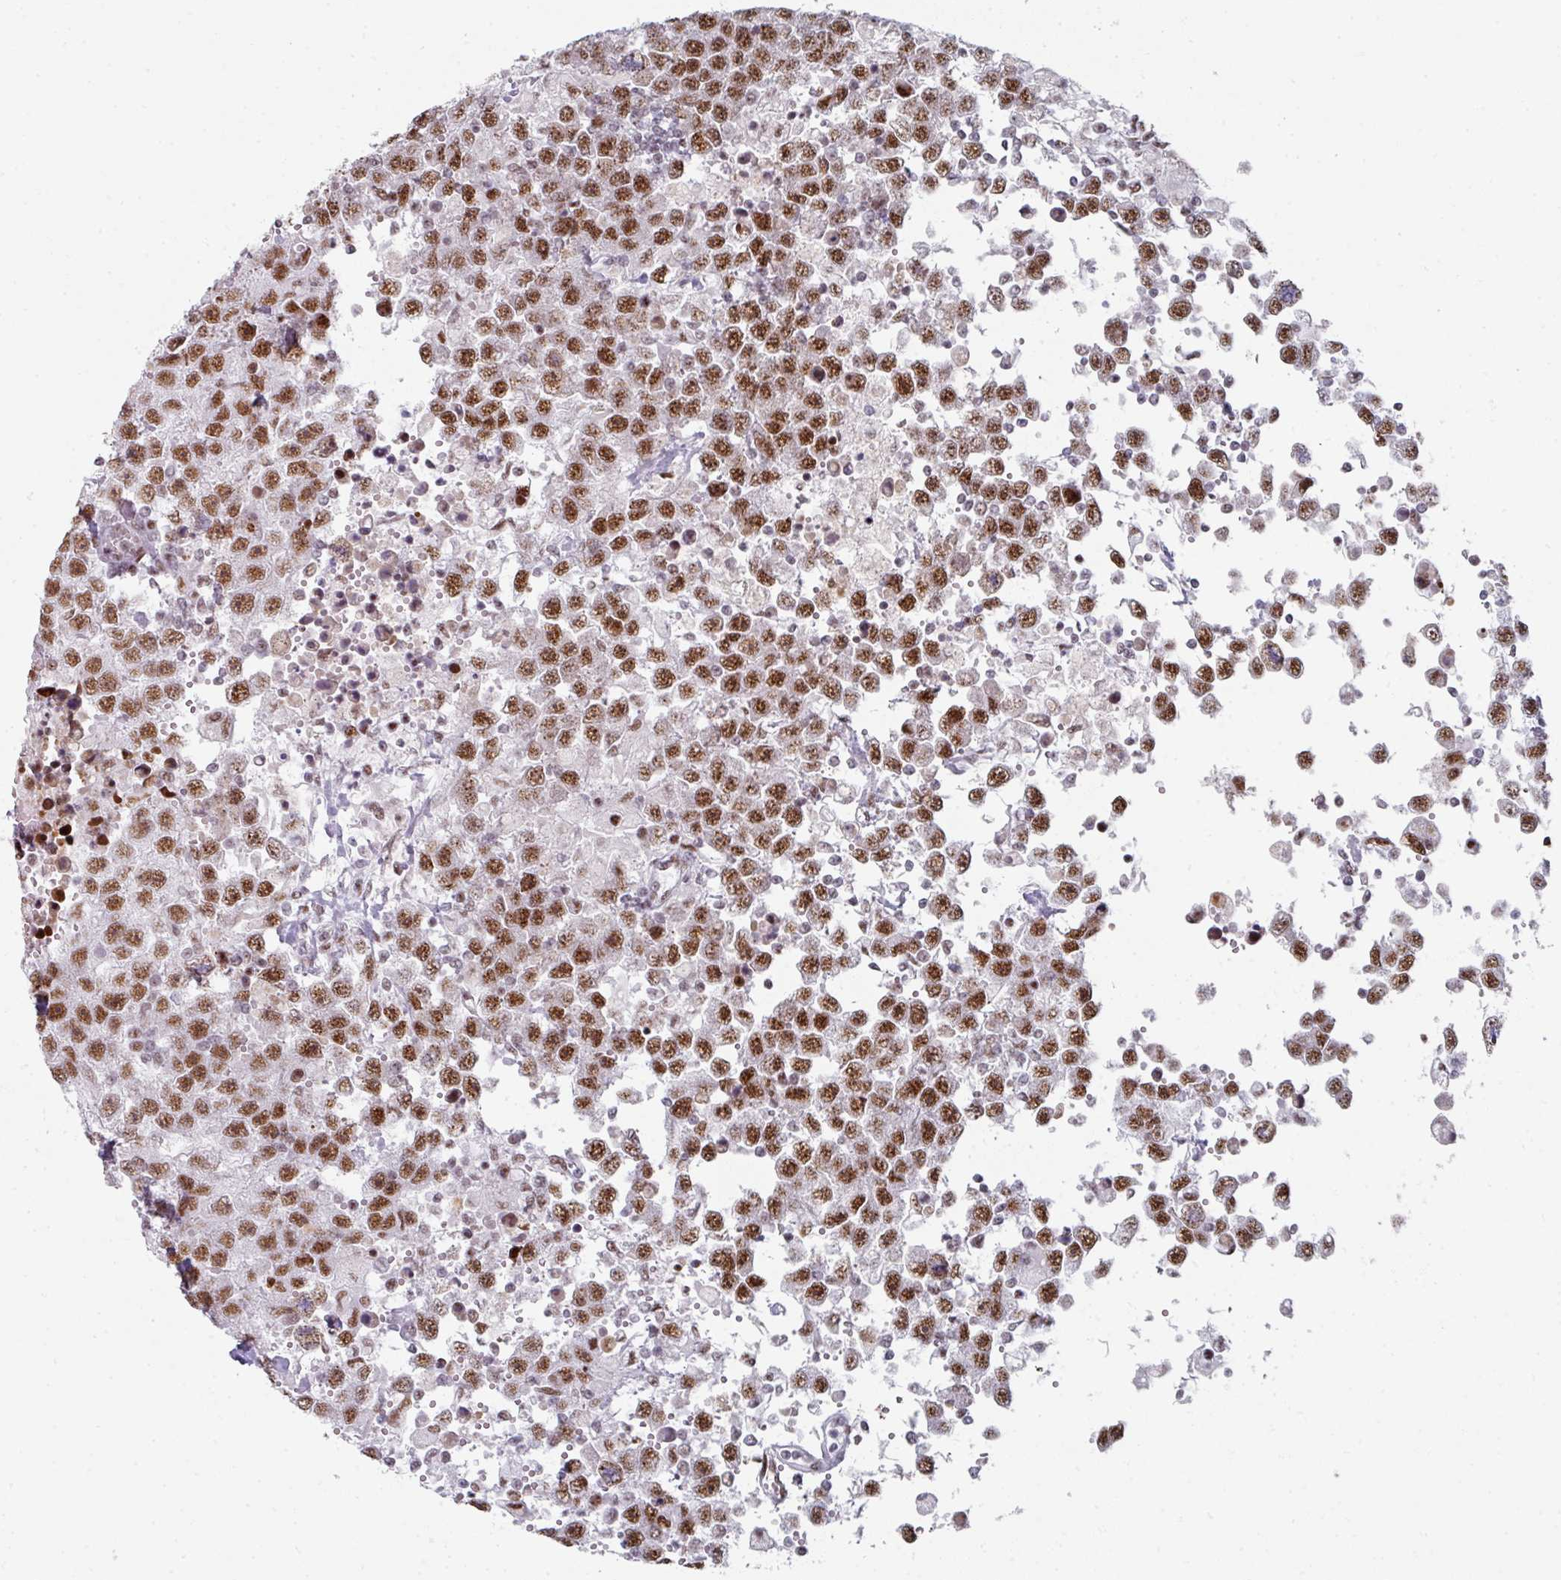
{"staining": {"intensity": "strong", "quantity": ">75%", "location": "nuclear"}, "tissue": "testis cancer", "cell_type": "Tumor cells", "image_type": "cancer", "snomed": [{"axis": "morphology", "description": "Carcinoma, Embryonal, NOS"}, {"axis": "topography", "description": "Testis"}], "caption": "A high-resolution image shows IHC staining of testis embryonal carcinoma, which displays strong nuclear staining in about >75% of tumor cells.", "gene": "SF3B5", "patient": {"sex": "male", "age": 83}}